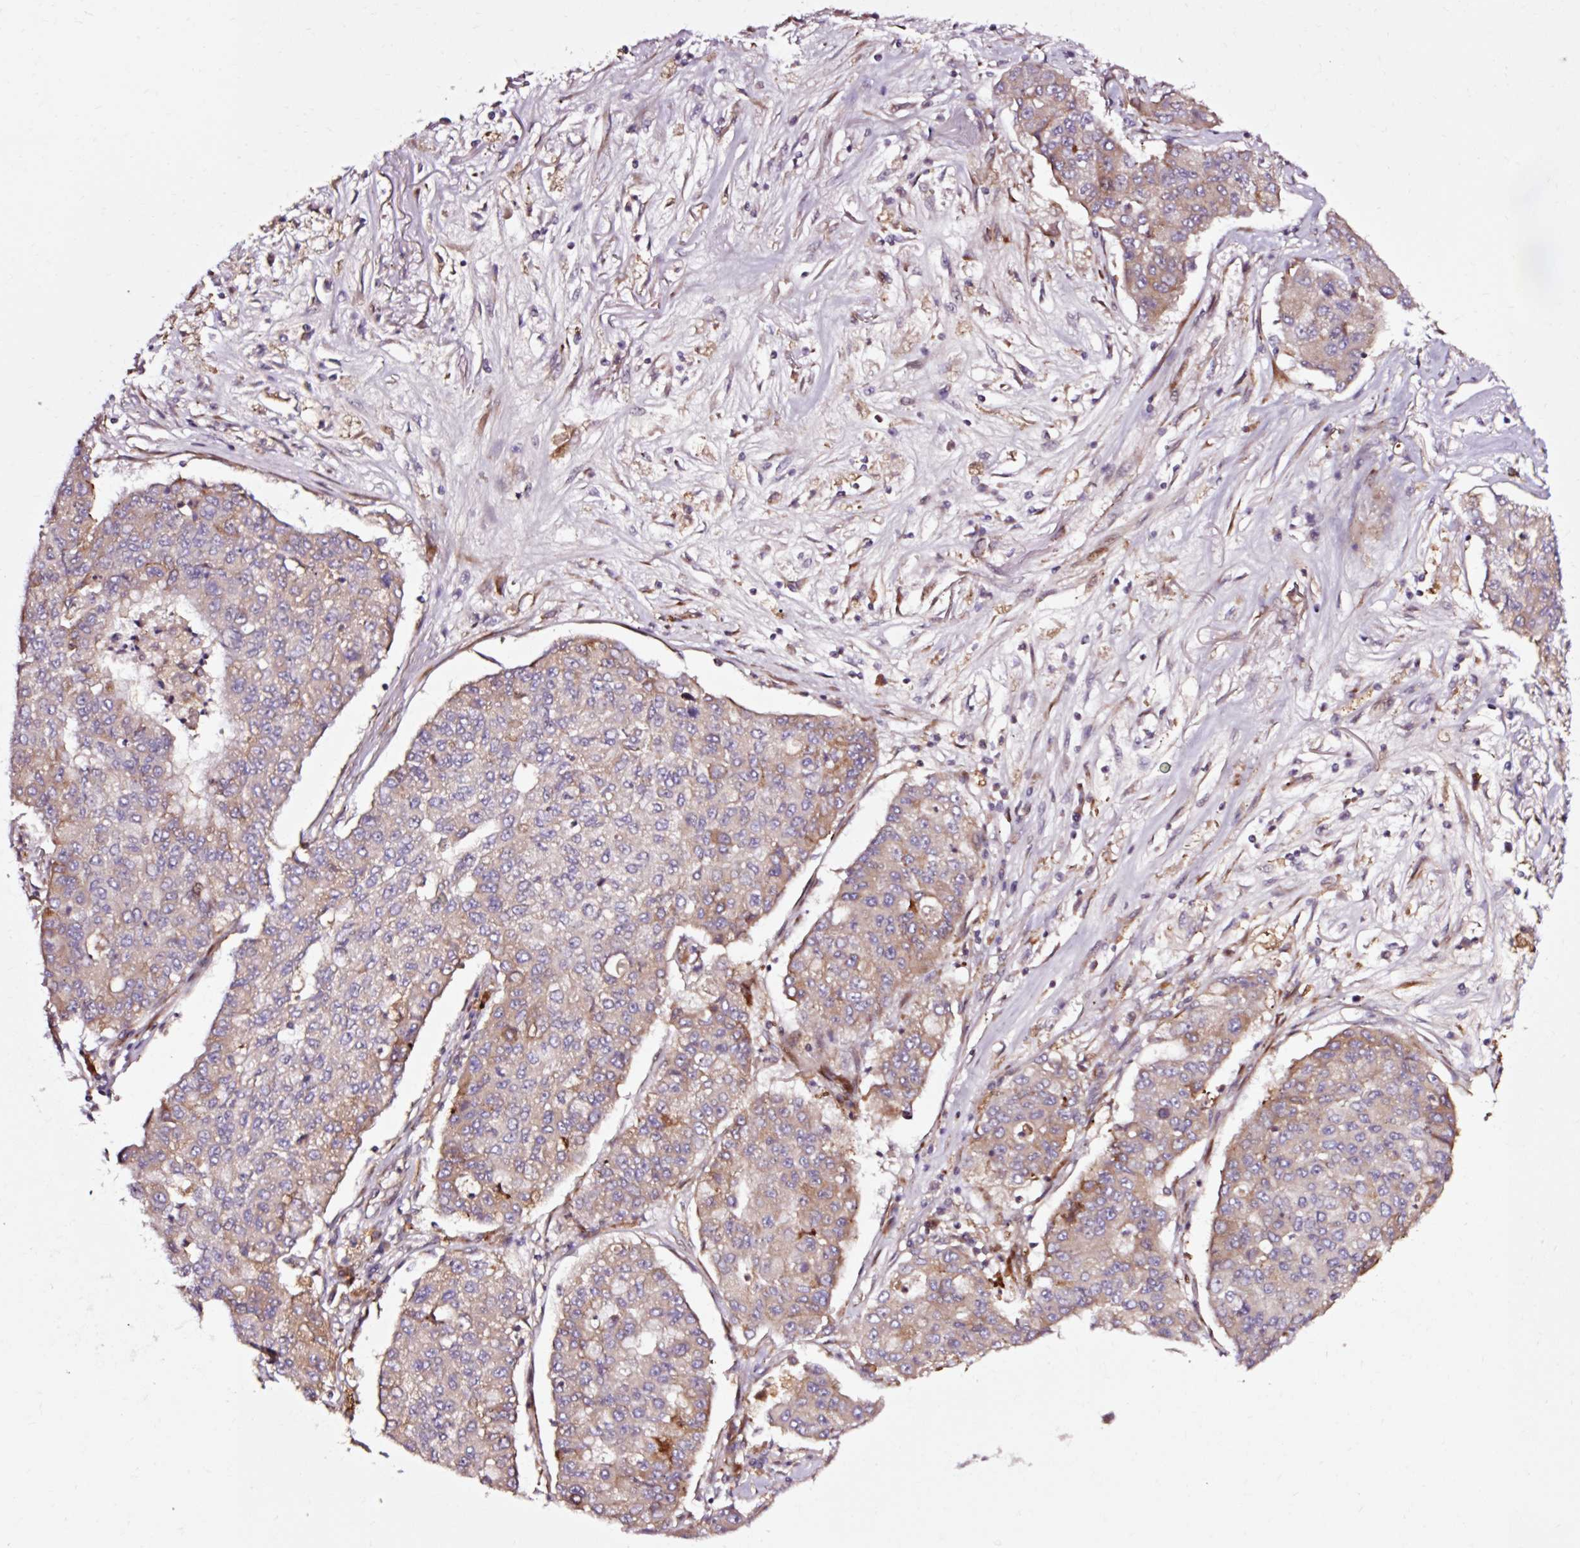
{"staining": {"intensity": "weak", "quantity": "25%-75%", "location": "cytoplasmic/membranous"}, "tissue": "lung cancer", "cell_type": "Tumor cells", "image_type": "cancer", "snomed": [{"axis": "morphology", "description": "Squamous cell carcinoma, NOS"}, {"axis": "topography", "description": "Lung"}], "caption": "A high-resolution image shows immunohistochemistry staining of squamous cell carcinoma (lung), which displays weak cytoplasmic/membranous positivity in approximately 25%-75% of tumor cells. The staining is performed using DAB (3,3'-diaminobenzidine) brown chromogen to label protein expression. The nuclei are counter-stained blue using hematoxylin.", "gene": "NAPA", "patient": {"sex": "male", "age": 74}}